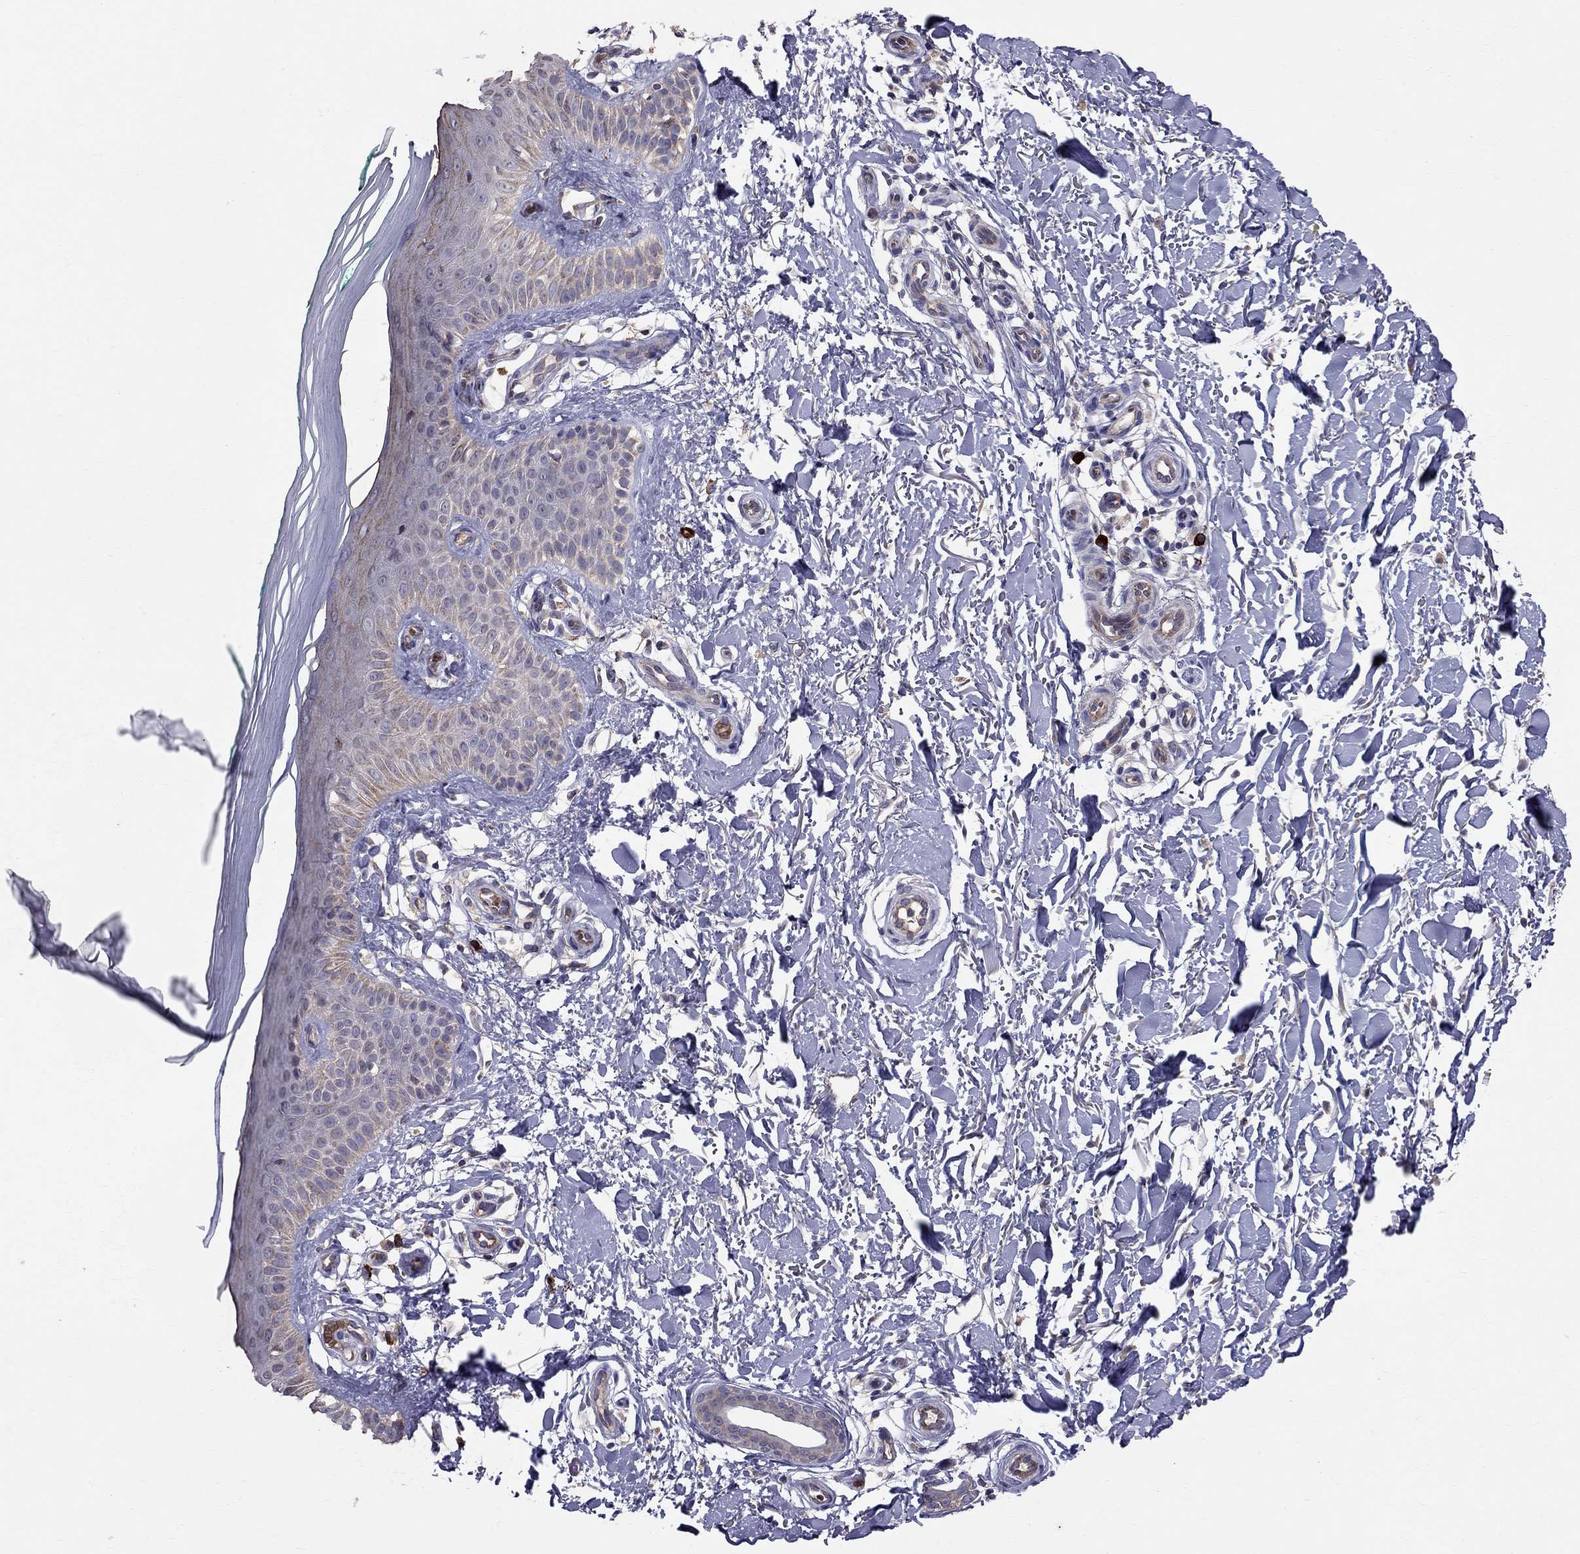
{"staining": {"intensity": "negative", "quantity": "none", "location": "none"}, "tissue": "skin", "cell_type": "Fibroblasts", "image_type": "normal", "snomed": [{"axis": "morphology", "description": "Normal tissue, NOS"}, {"axis": "morphology", "description": "Inflammation, NOS"}, {"axis": "morphology", "description": "Fibrosis, NOS"}, {"axis": "topography", "description": "Skin"}], "caption": "Immunohistochemical staining of benign human skin reveals no significant expression in fibroblasts.", "gene": "PIK3CG", "patient": {"sex": "male", "age": 71}}